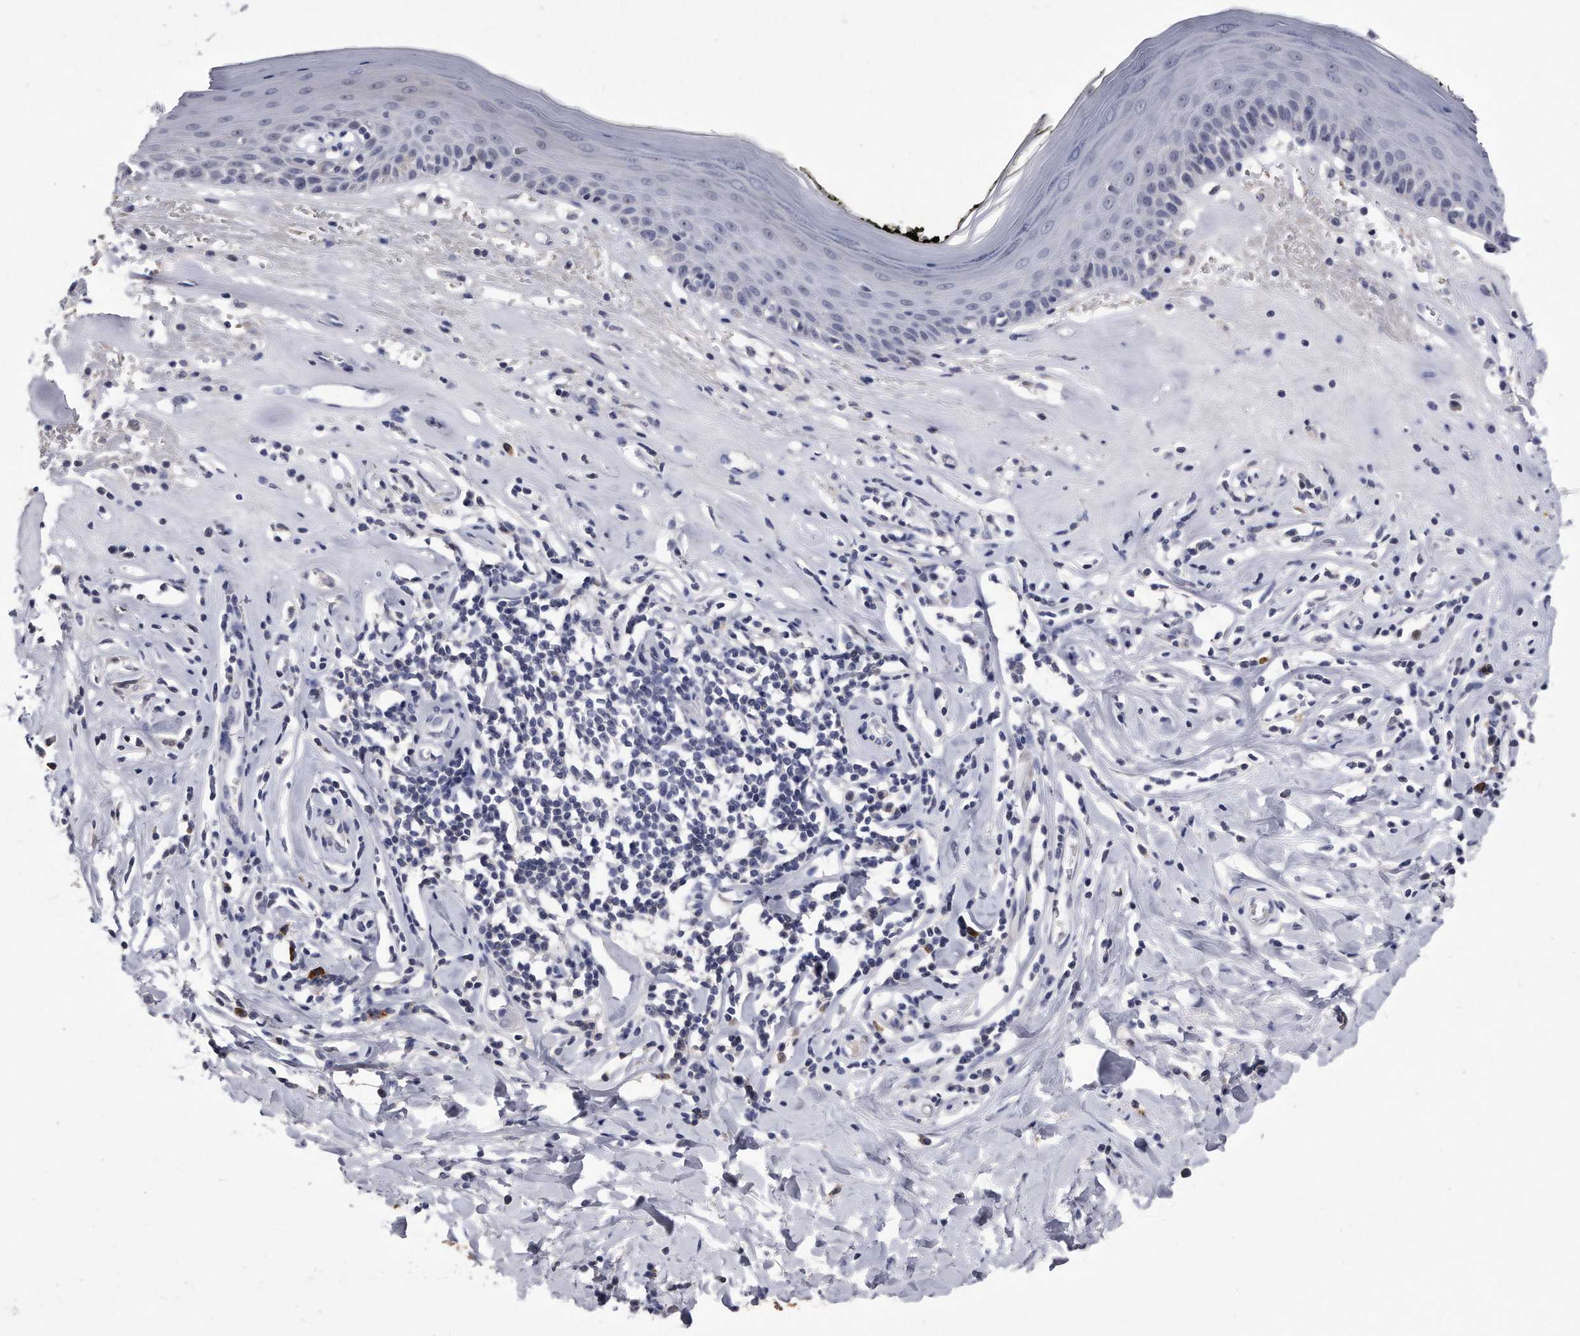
{"staining": {"intensity": "negative", "quantity": "none", "location": "none"}, "tissue": "skin", "cell_type": "Epidermal cells", "image_type": "normal", "snomed": [{"axis": "morphology", "description": "Normal tissue, NOS"}, {"axis": "morphology", "description": "Inflammation, NOS"}, {"axis": "topography", "description": "Vulva"}], "caption": "Immunohistochemistry (IHC) micrograph of benign skin: human skin stained with DAB (3,3'-diaminobenzidine) demonstrates no significant protein positivity in epidermal cells. Nuclei are stained in blue.", "gene": "KCTD8", "patient": {"sex": "female", "age": 84}}